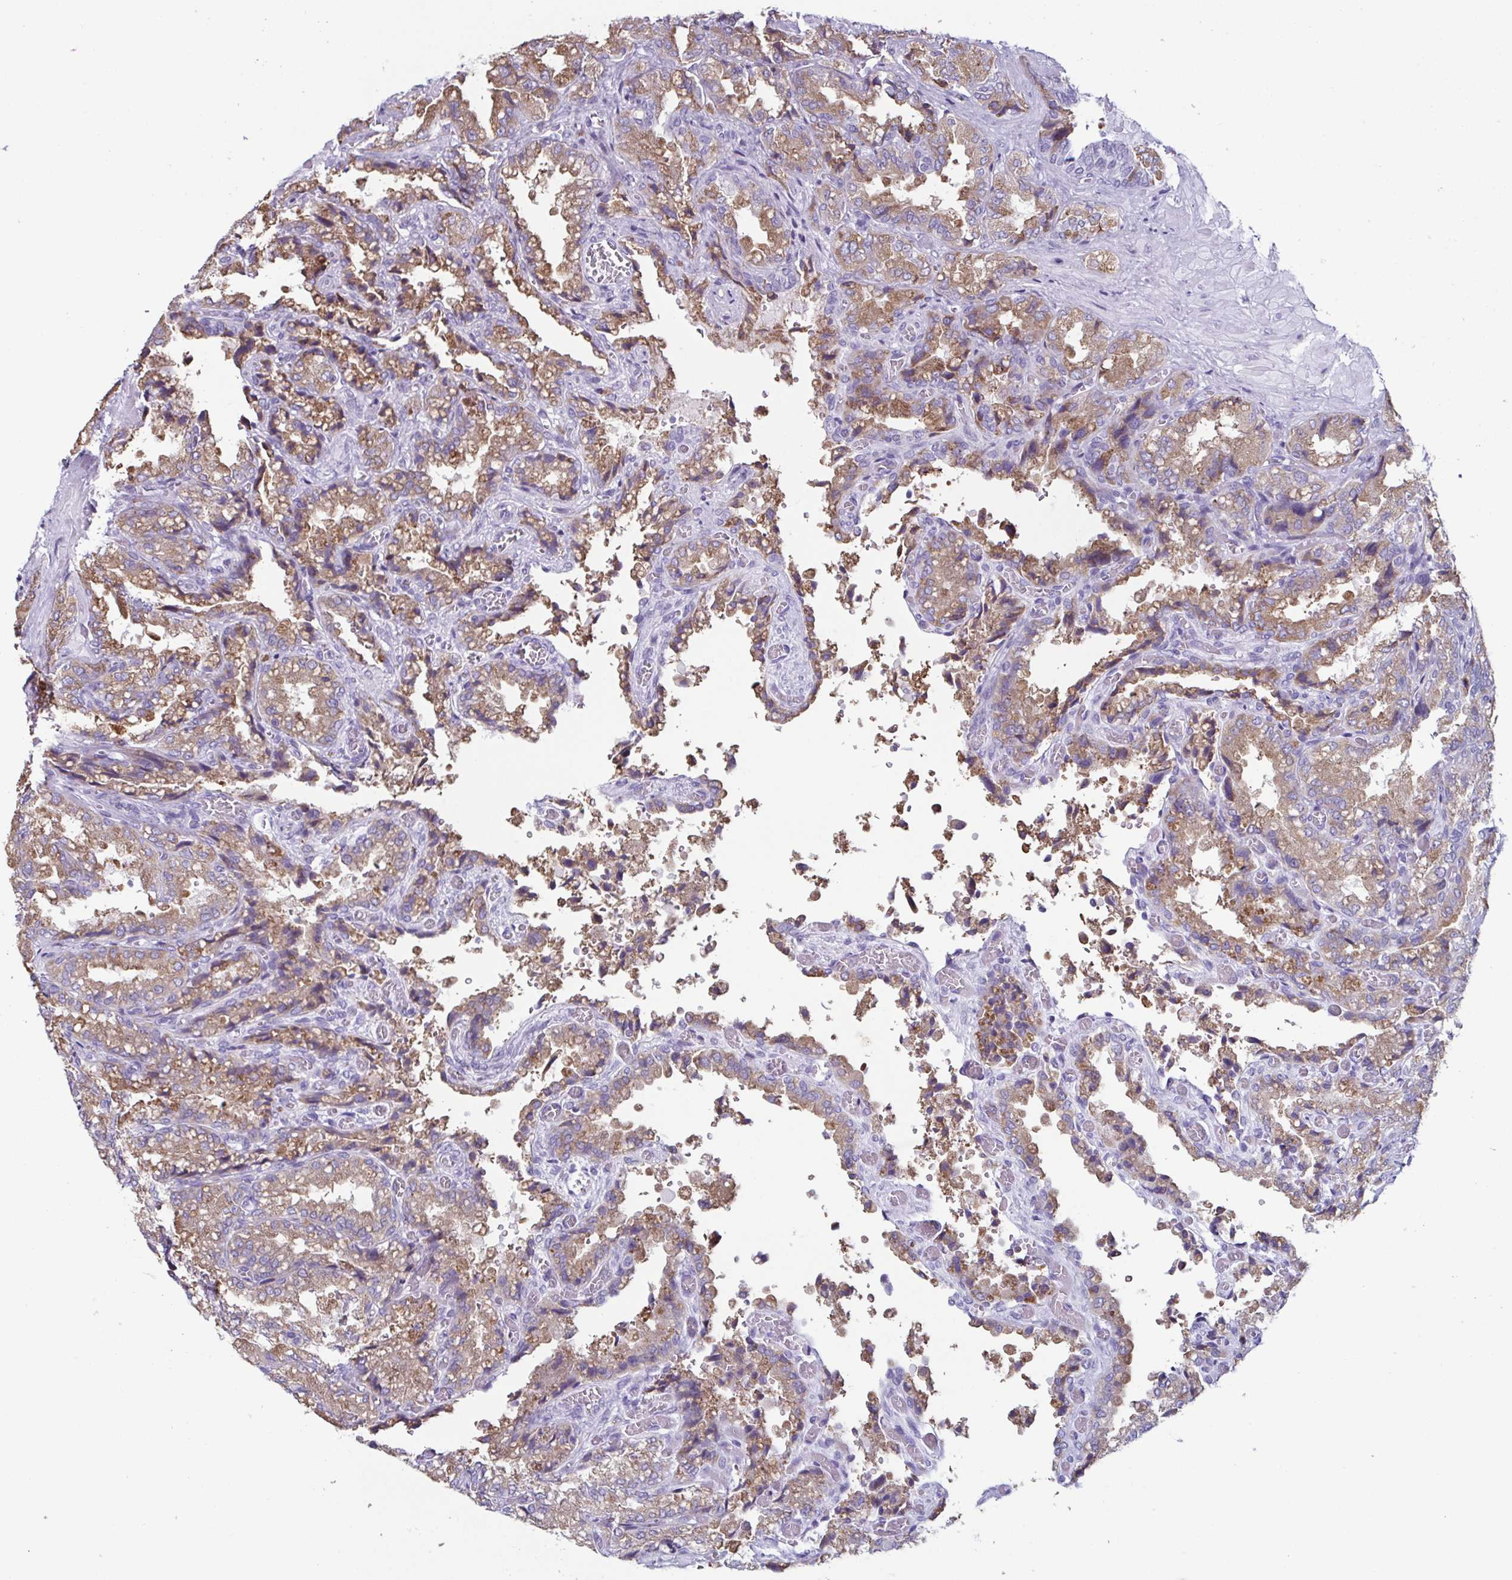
{"staining": {"intensity": "moderate", "quantity": ">75%", "location": "cytoplasmic/membranous"}, "tissue": "seminal vesicle", "cell_type": "Glandular cells", "image_type": "normal", "snomed": [{"axis": "morphology", "description": "Normal tissue, NOS"}, {"axis": "topography", "description": "Seminal veicle"}], "caption": "An IHC image of normal tissue is shown. Protein staining in brown labels moderate cytoplasmic/membranous positivity in seminal vesicle within glandular cells.", "gene": "ENKUR", "patient": {"sex": "male", "age": 57}}